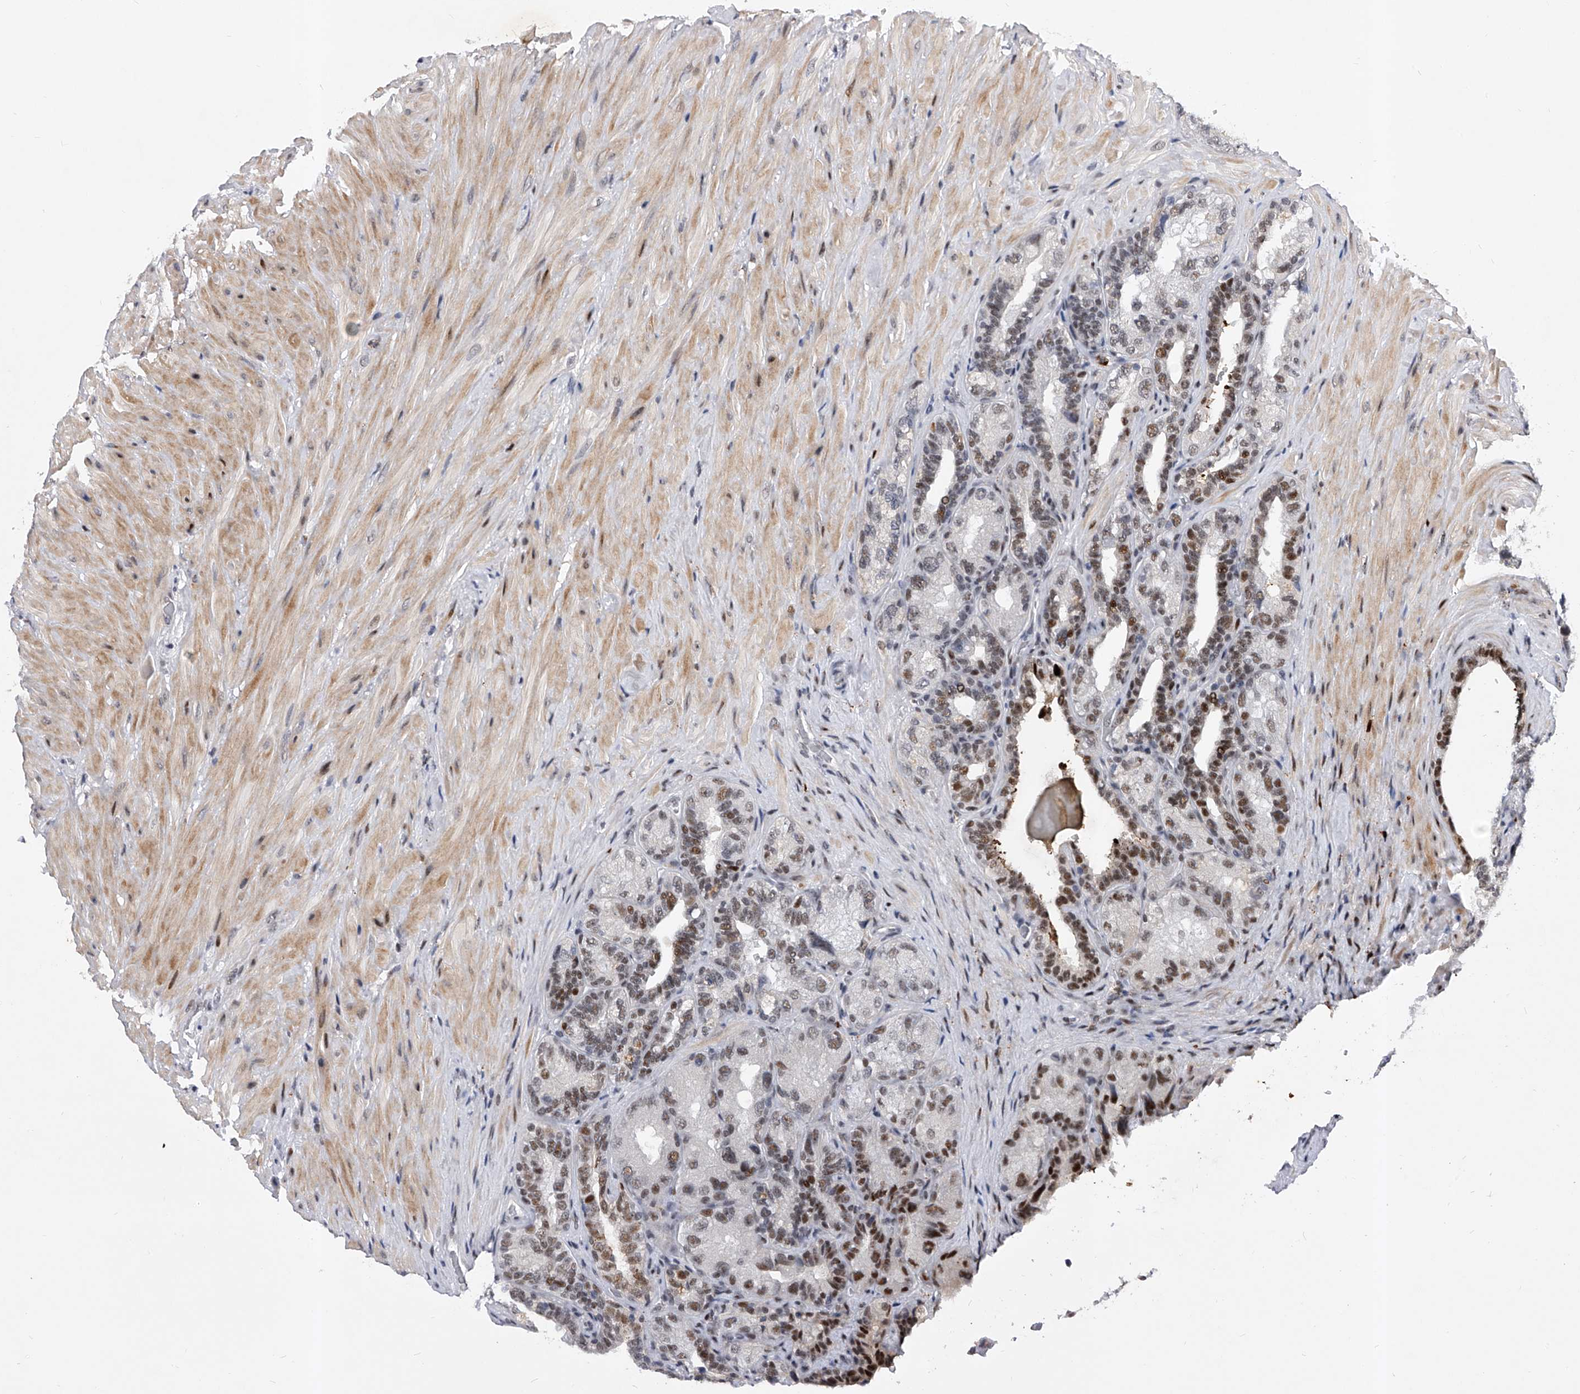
{"staining": {"intensity": "moderate", "quantity": ">75%", "location": "nuclear"}, "tissue": "seminal vesicle", "cell_type": "Glandular cells", "image_type": "normal", "snomed": [{"axis": "morphology", "description": "Normal tissue, NOS"}, {"axis": "topography", "description": "Prostate"}, {"axis": "topography", "description": "Seminal veicle"}], "caption": "Protein staining of benign seminal vesicle exhibits moderate nuclear expression in approximately >75% of glandular cells.", "gene": "TESK2", "patient": {"sex": "male", "age": 67}}